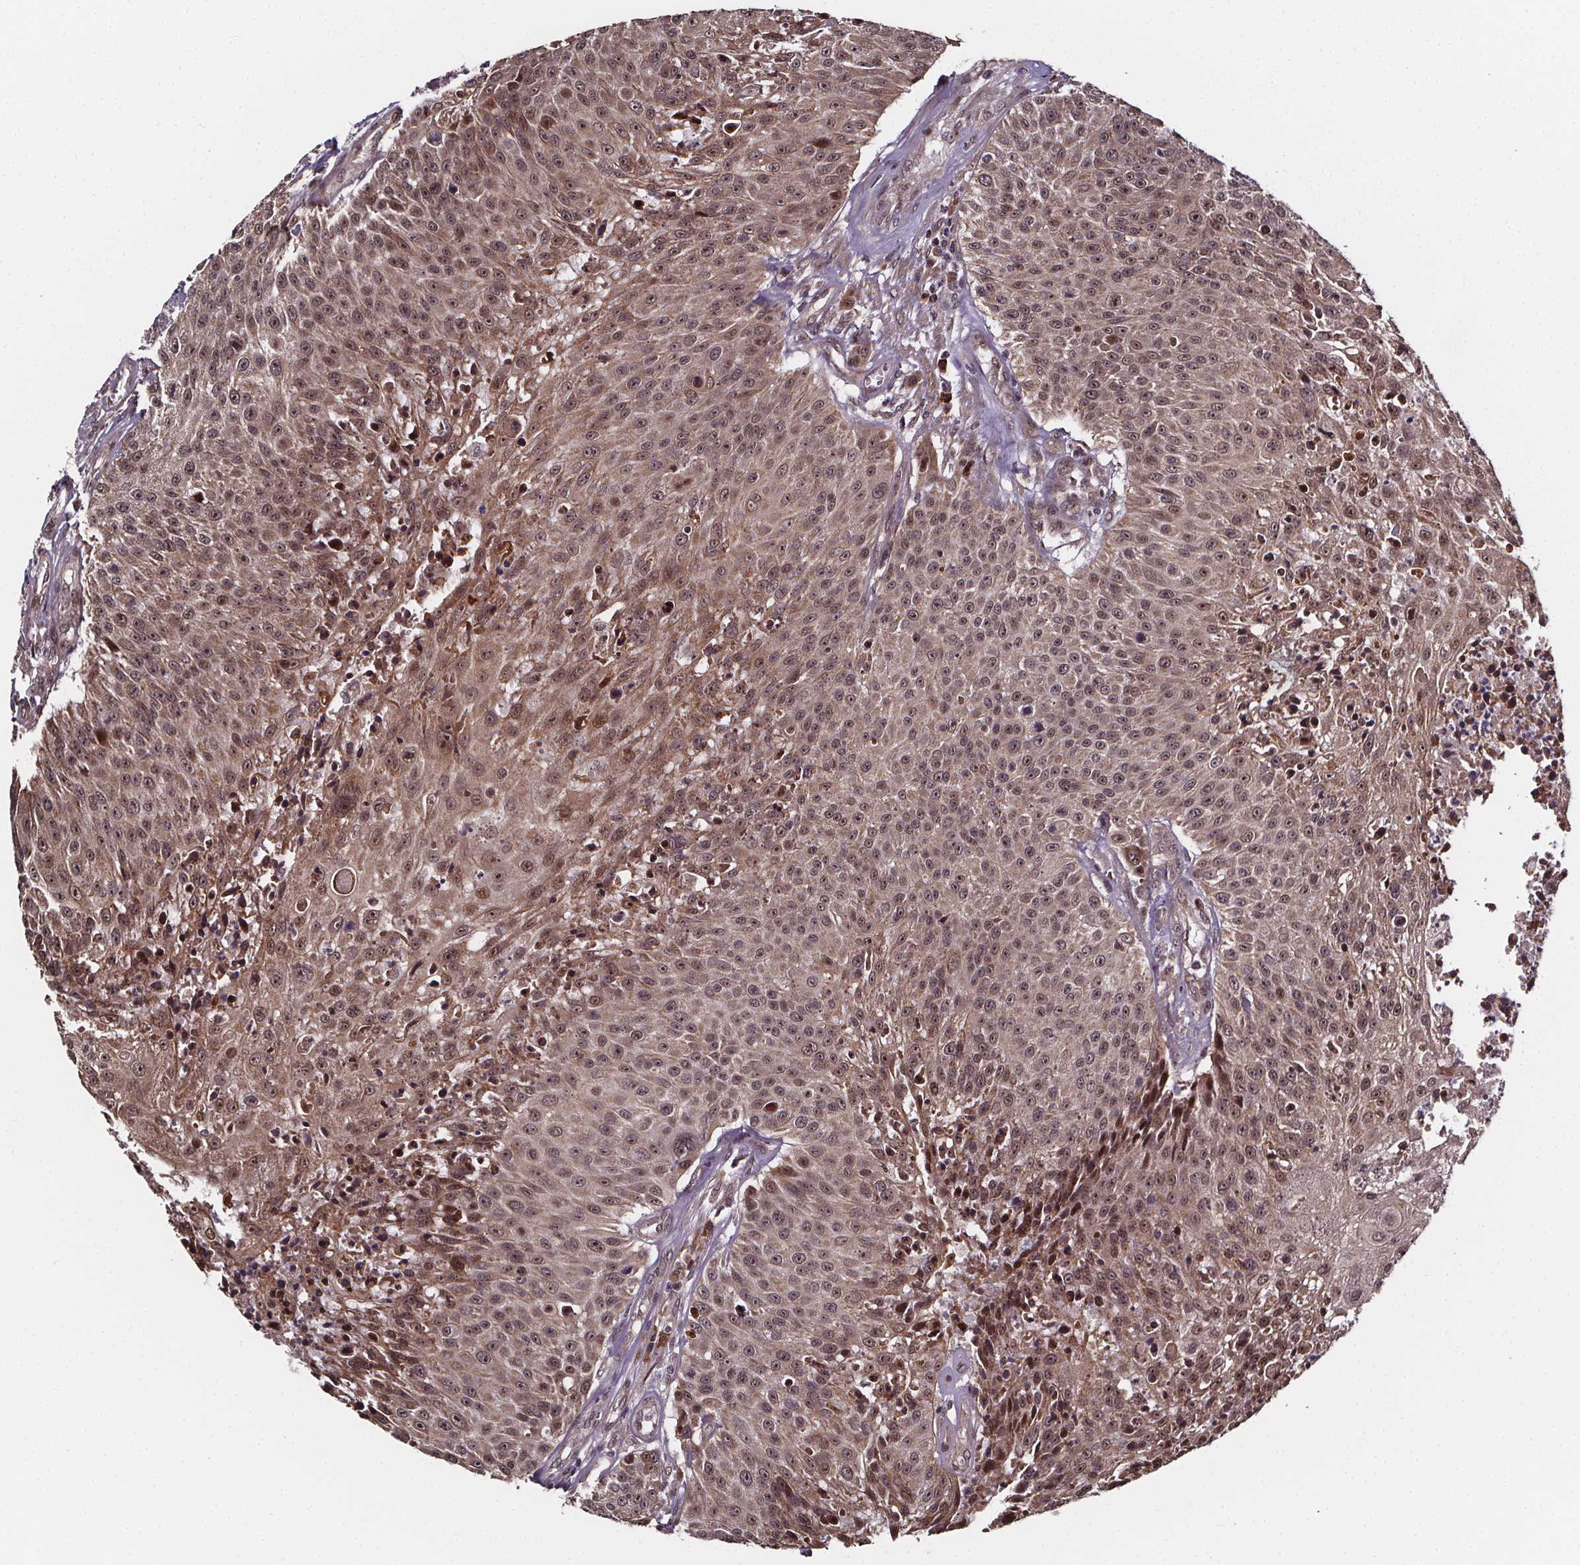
{"staining": {"intensity": "moderate", "quantity": "25%-75%", "location": "nuclear"}, "tissue": "urothelial cancer", "cell_type": "Tumor cells", "image_type": "cancer", "snomed": [{"axis": "morphology", "description": "Urothelial carcinoma, NOS"}, {"axis": "topography", "description": "Urinary bladder"}], "caption": "Tumor cells reveal medium levels of moderate nuclear staining in approximately 25%-75% of cells in transitional cell carcinoma.", "gene": "DDIT3", "patient": {"sex": "male", "age": 55}}